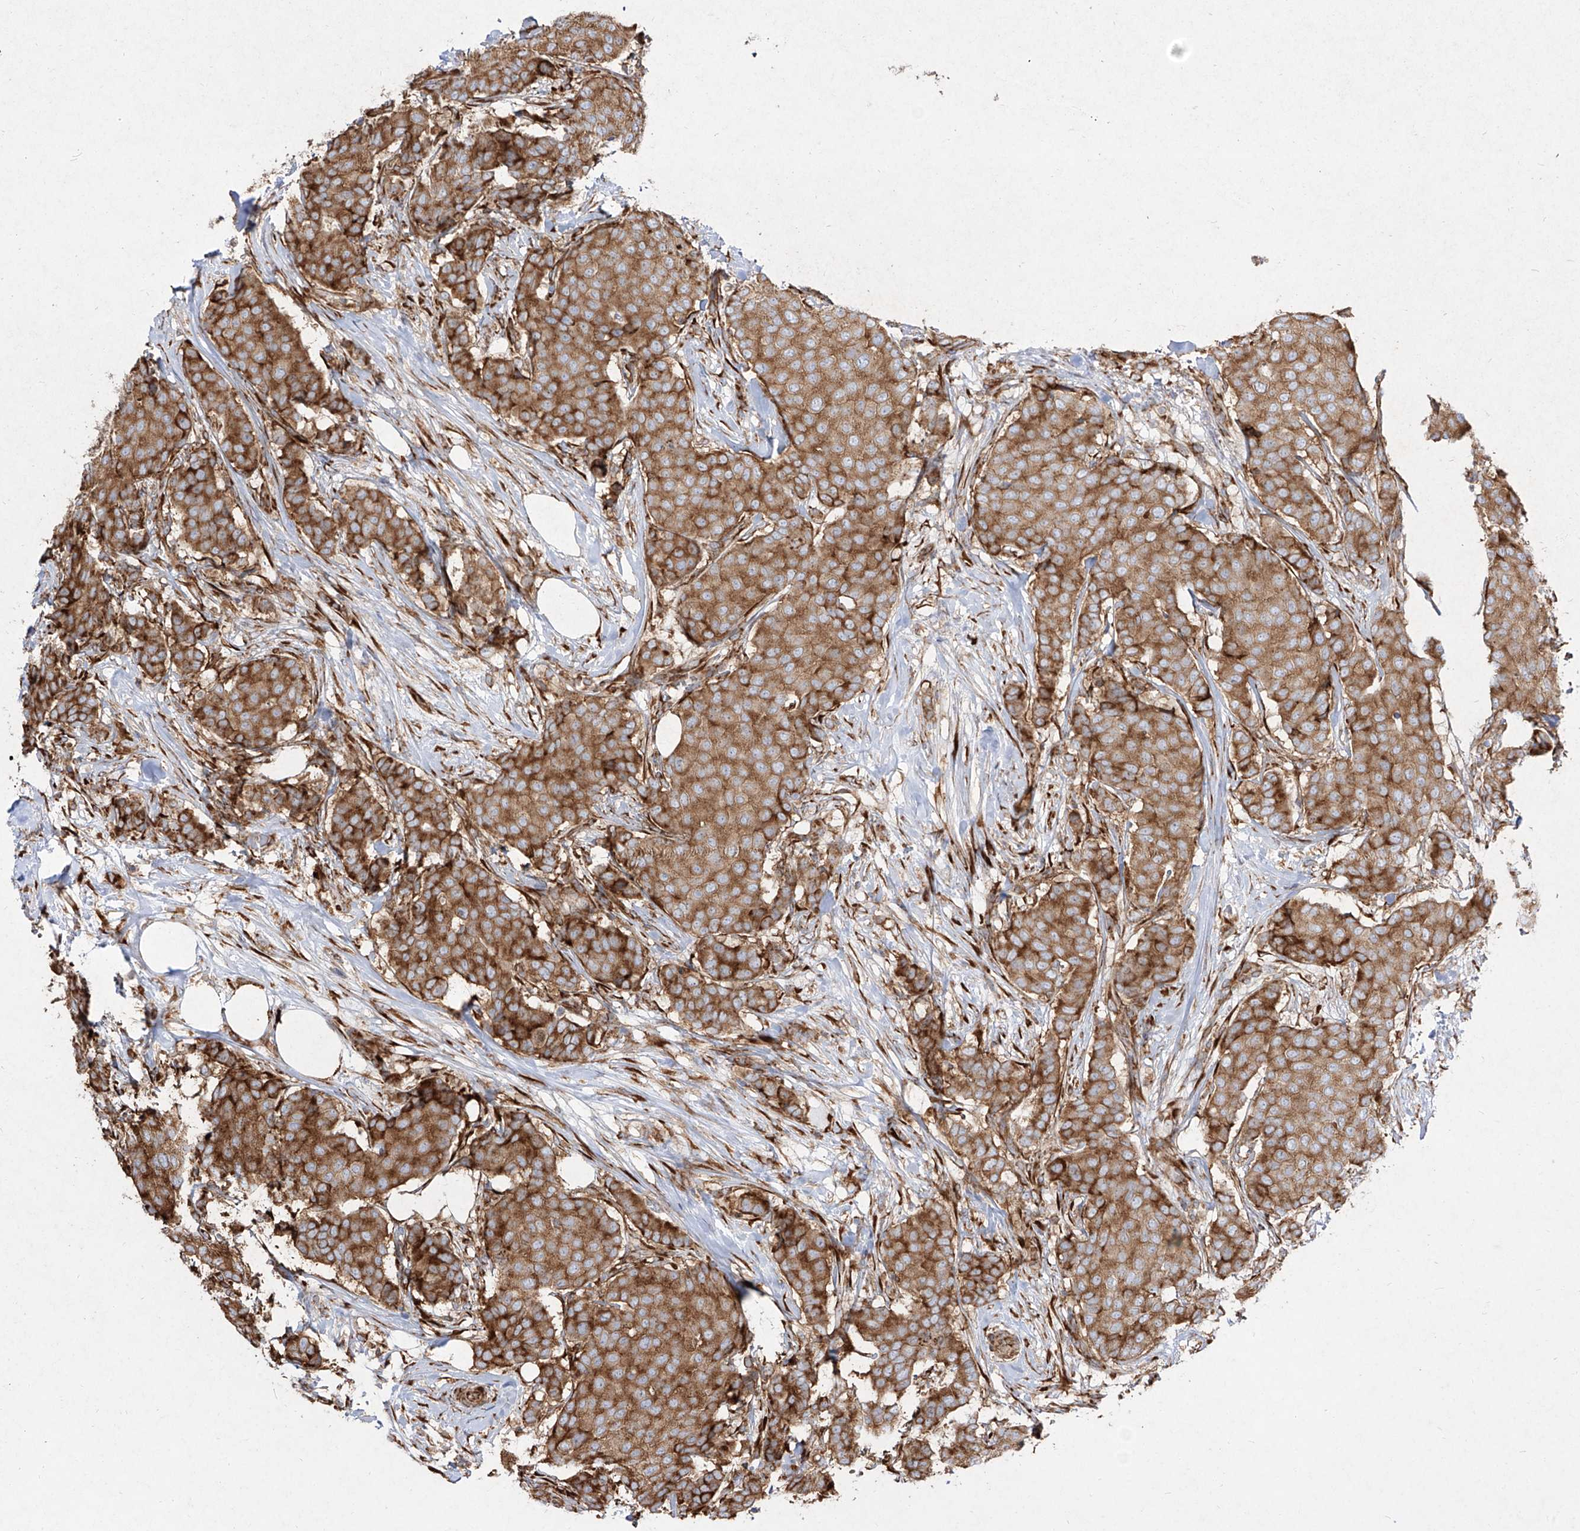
{"staining": {"intensity": "strong", "quantity": ">75%", "location": "cytoplasmic/membranous"}, "tissue": "breast cancer", "cell_type": "Tumor cells", "image_type": "cancer", "snomed": [{"axis": "morphology", "description": "Duct carcinoma"}, {"axis": "topography", "description": "Breast"}], "caption": "An image showing strong cytoplasmic/membranous staining in about >75% of tumor cells in intraductal carcinoma (breast), as visualized by brown immunohistochemical staining.", "gene": "RPS25", "patient": {"sex": "female", "age": 75}}